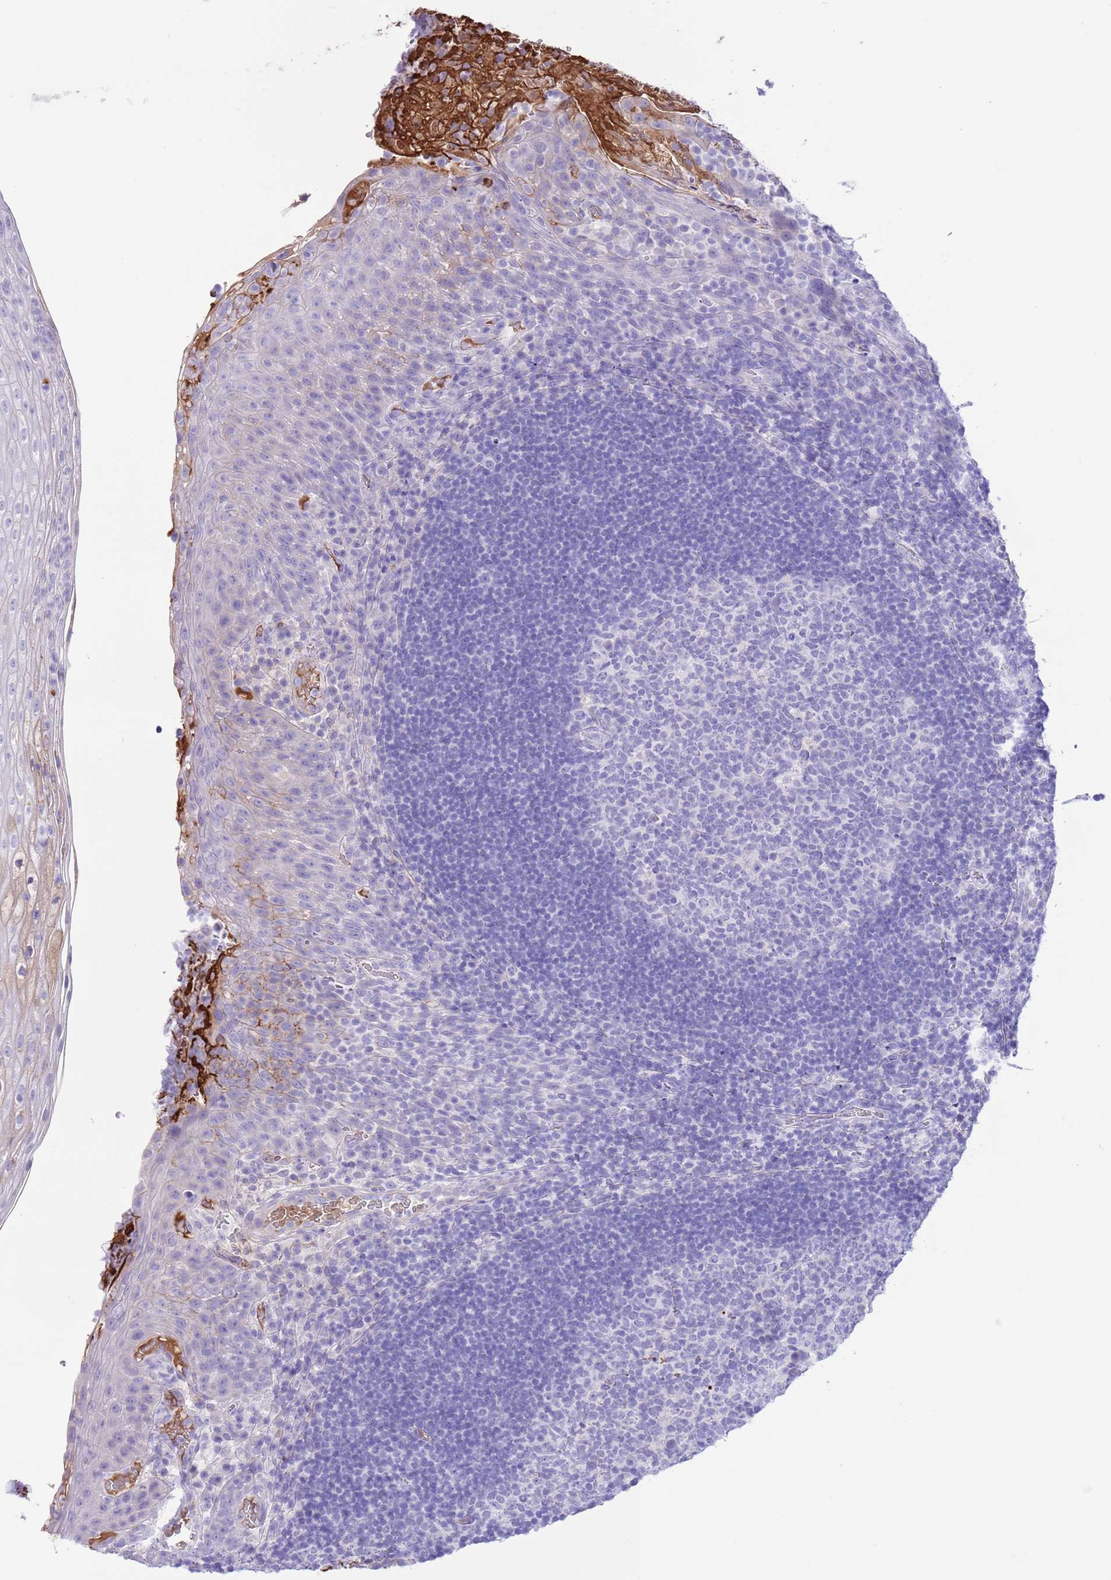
{"staining": {"intensity": "negative", "quantity": "none", "location": "none"}, "tissue": "tonsil", "cell_type": "Germinal center cells", "image_type": "normal", "snomed": [{"axis": "morphology", "description": "Normal tissue, NOS"}, {"axis": "topography", "description": "Tonsil"}], "caption": "High magnification brightfield microscopy of normal tonsil stained with DAB (3,3'-diaminobenzidine) (brown) and counterstained with hematoxylin (blue): germinal center cells show no significant positivity. (Stains: DAB immunohistochemistry (IHC) with hematoxylin counter stain, Microscopy: brightfield microscopy at high magnification).", "gene": "IGF1", "patient": {"sex": "male", "age": 17}}